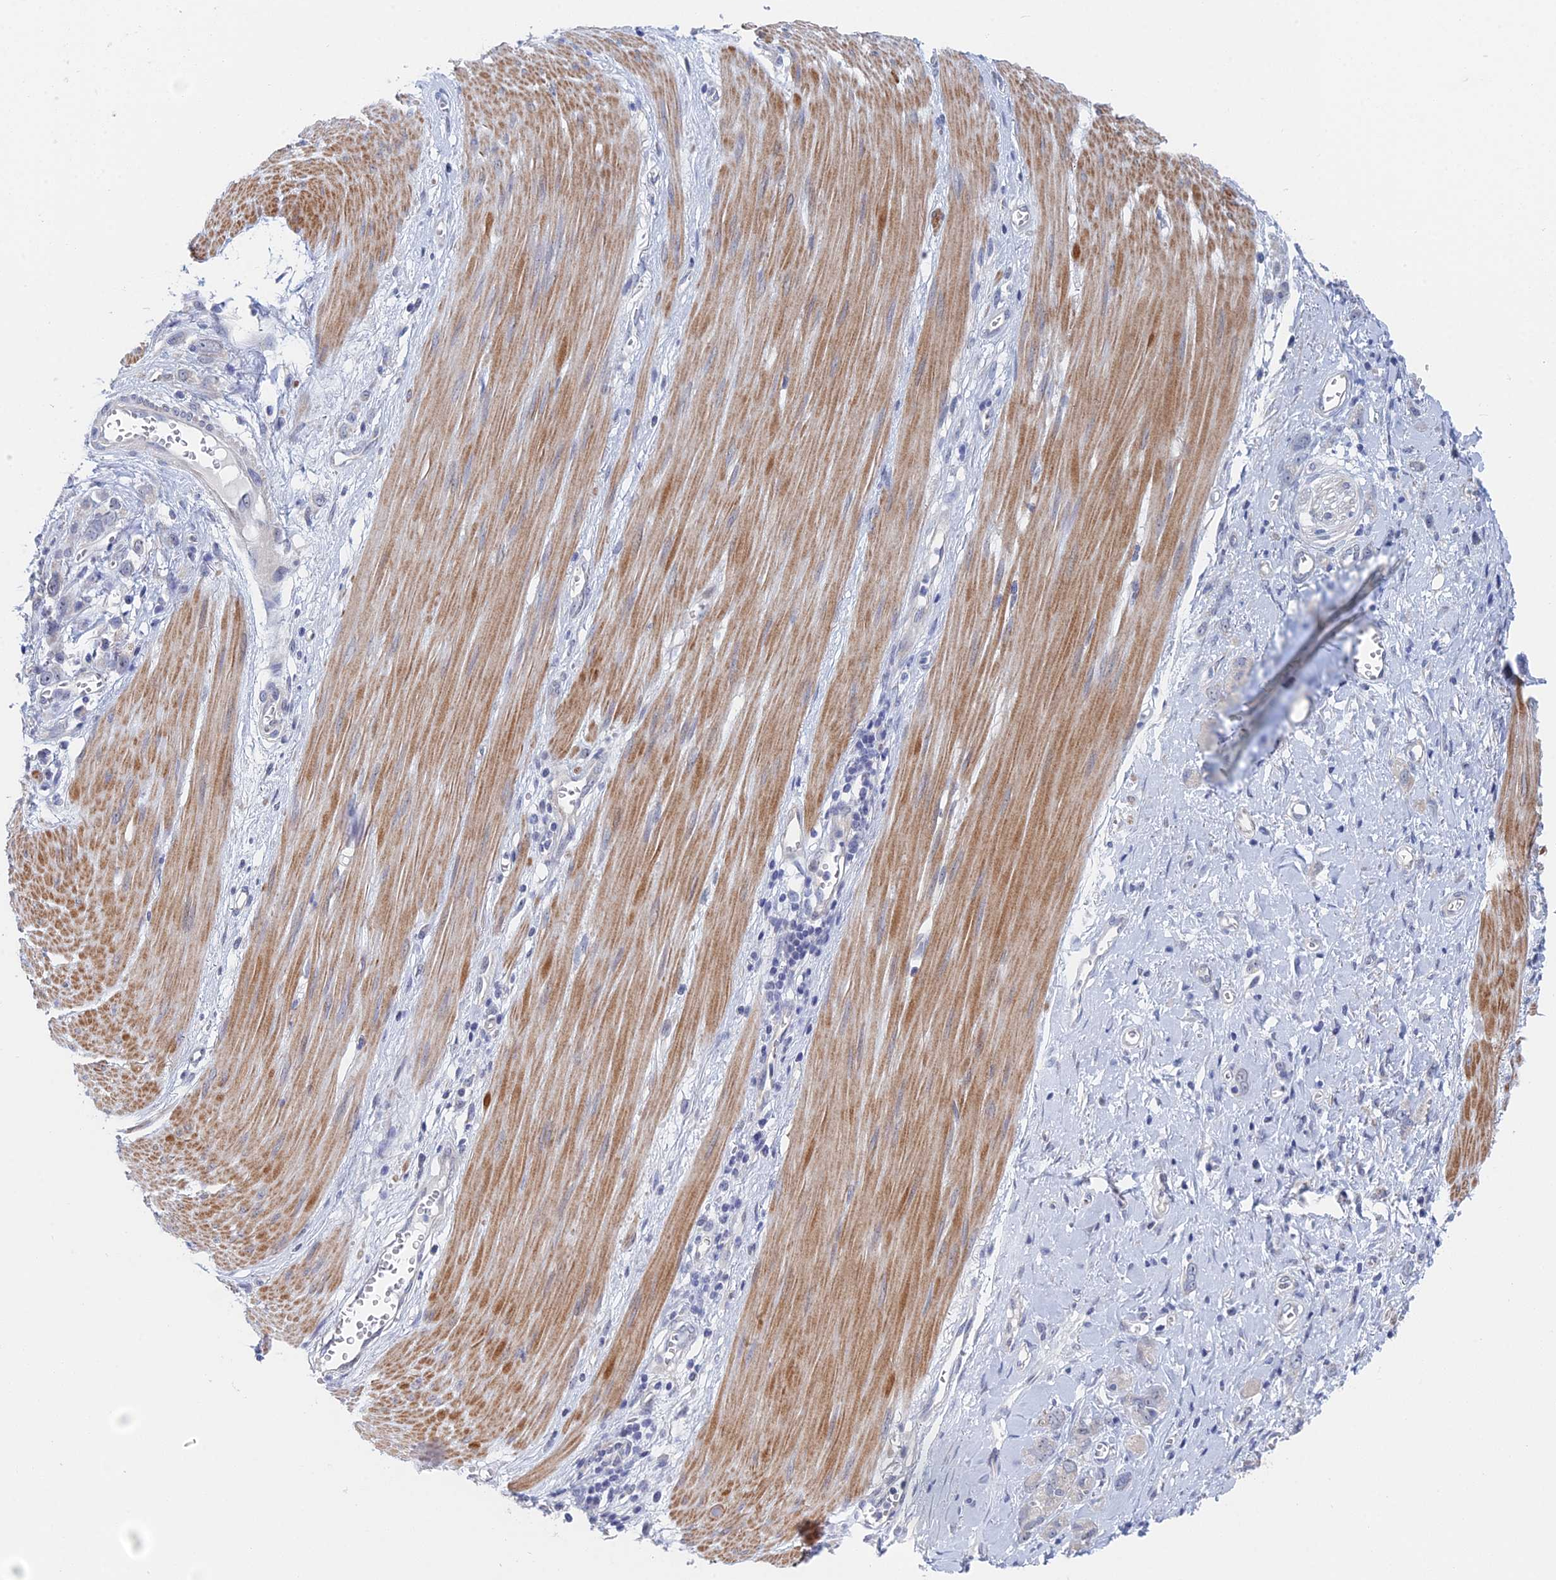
{"staining": {"intensity": "negative", "quantity": "none", "location": "none"}, "tissue": "stomach cancer", "cell_type": "Tumor cells", "image_type": "cancer", "snomed": [{"axis": "morphology", "description": "Adenocarcinoma, NOS"}, {"axis": "topography", "description": "Stomach"}], "caption": "IHC of human stomach cancer displays no staining in tumor cells. The staining is performed using DAB (3,3'-diaminobenzidine) brown chromogen with nuclei counter-stained in using hematoxylin.", "gene": "GMNC", "patient": {"sex": "female", "age": 76}}